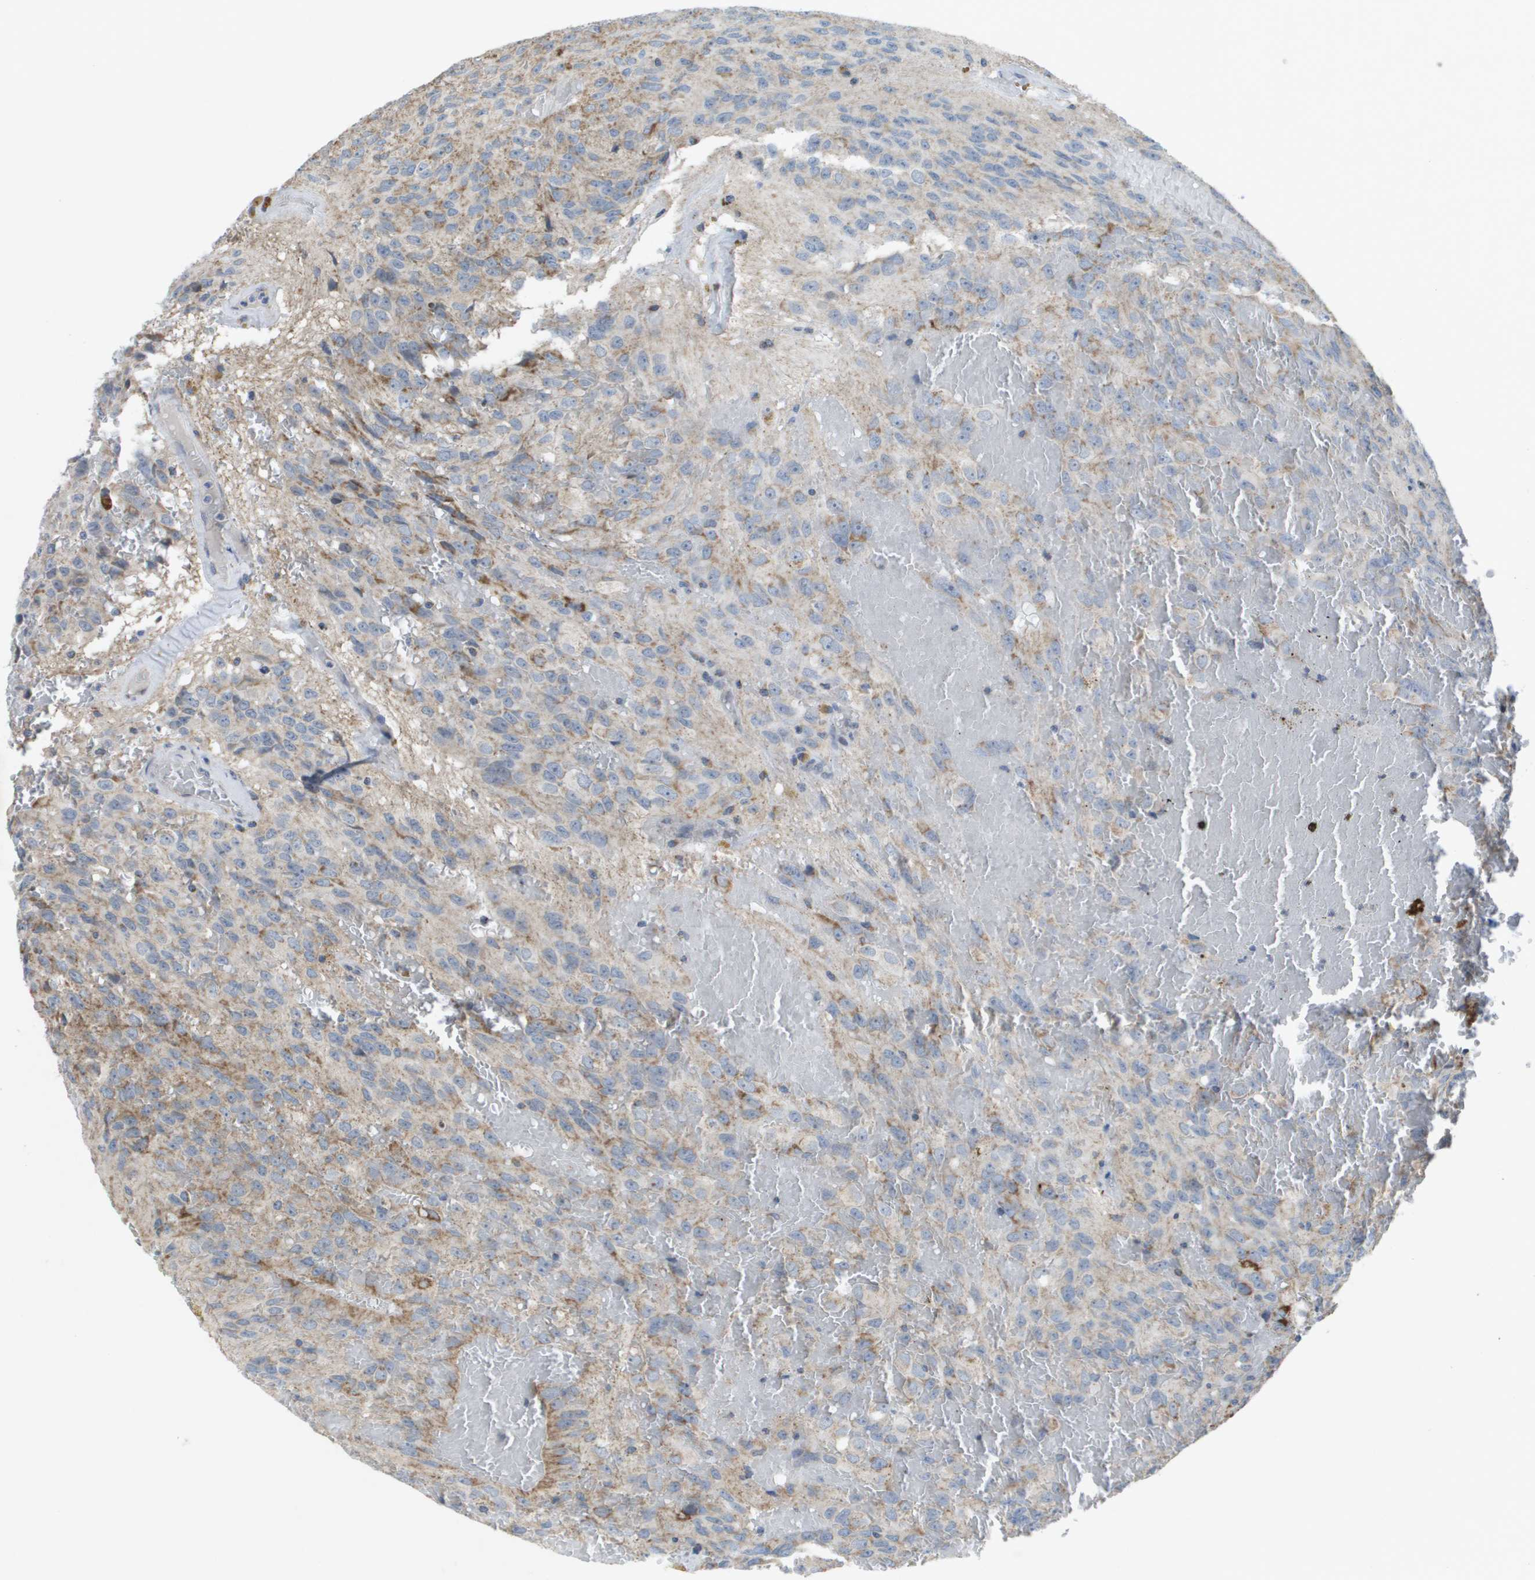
{"staining": {"intensity": "moderate", "quantity": "<25%", "location": "cytoplasmic/membranous"}, "tissue": "glioma", "cell_type": "Tumor cells", "image_type": "cancer", "snomed": [{"axis": "morphology", "description": "Glioma, malignant, High grade"}, {"axis": "topography", "description": "Brain"}], "caption": "Approximately <25% of tumor cells in high-grade glioma (malignant) show moderate cytoplasmic/membranous protein expression as visualized by brown immunohistochemical staining.", "gene": "TMEM223", "patient": {"sex": "male", "age": 32}}